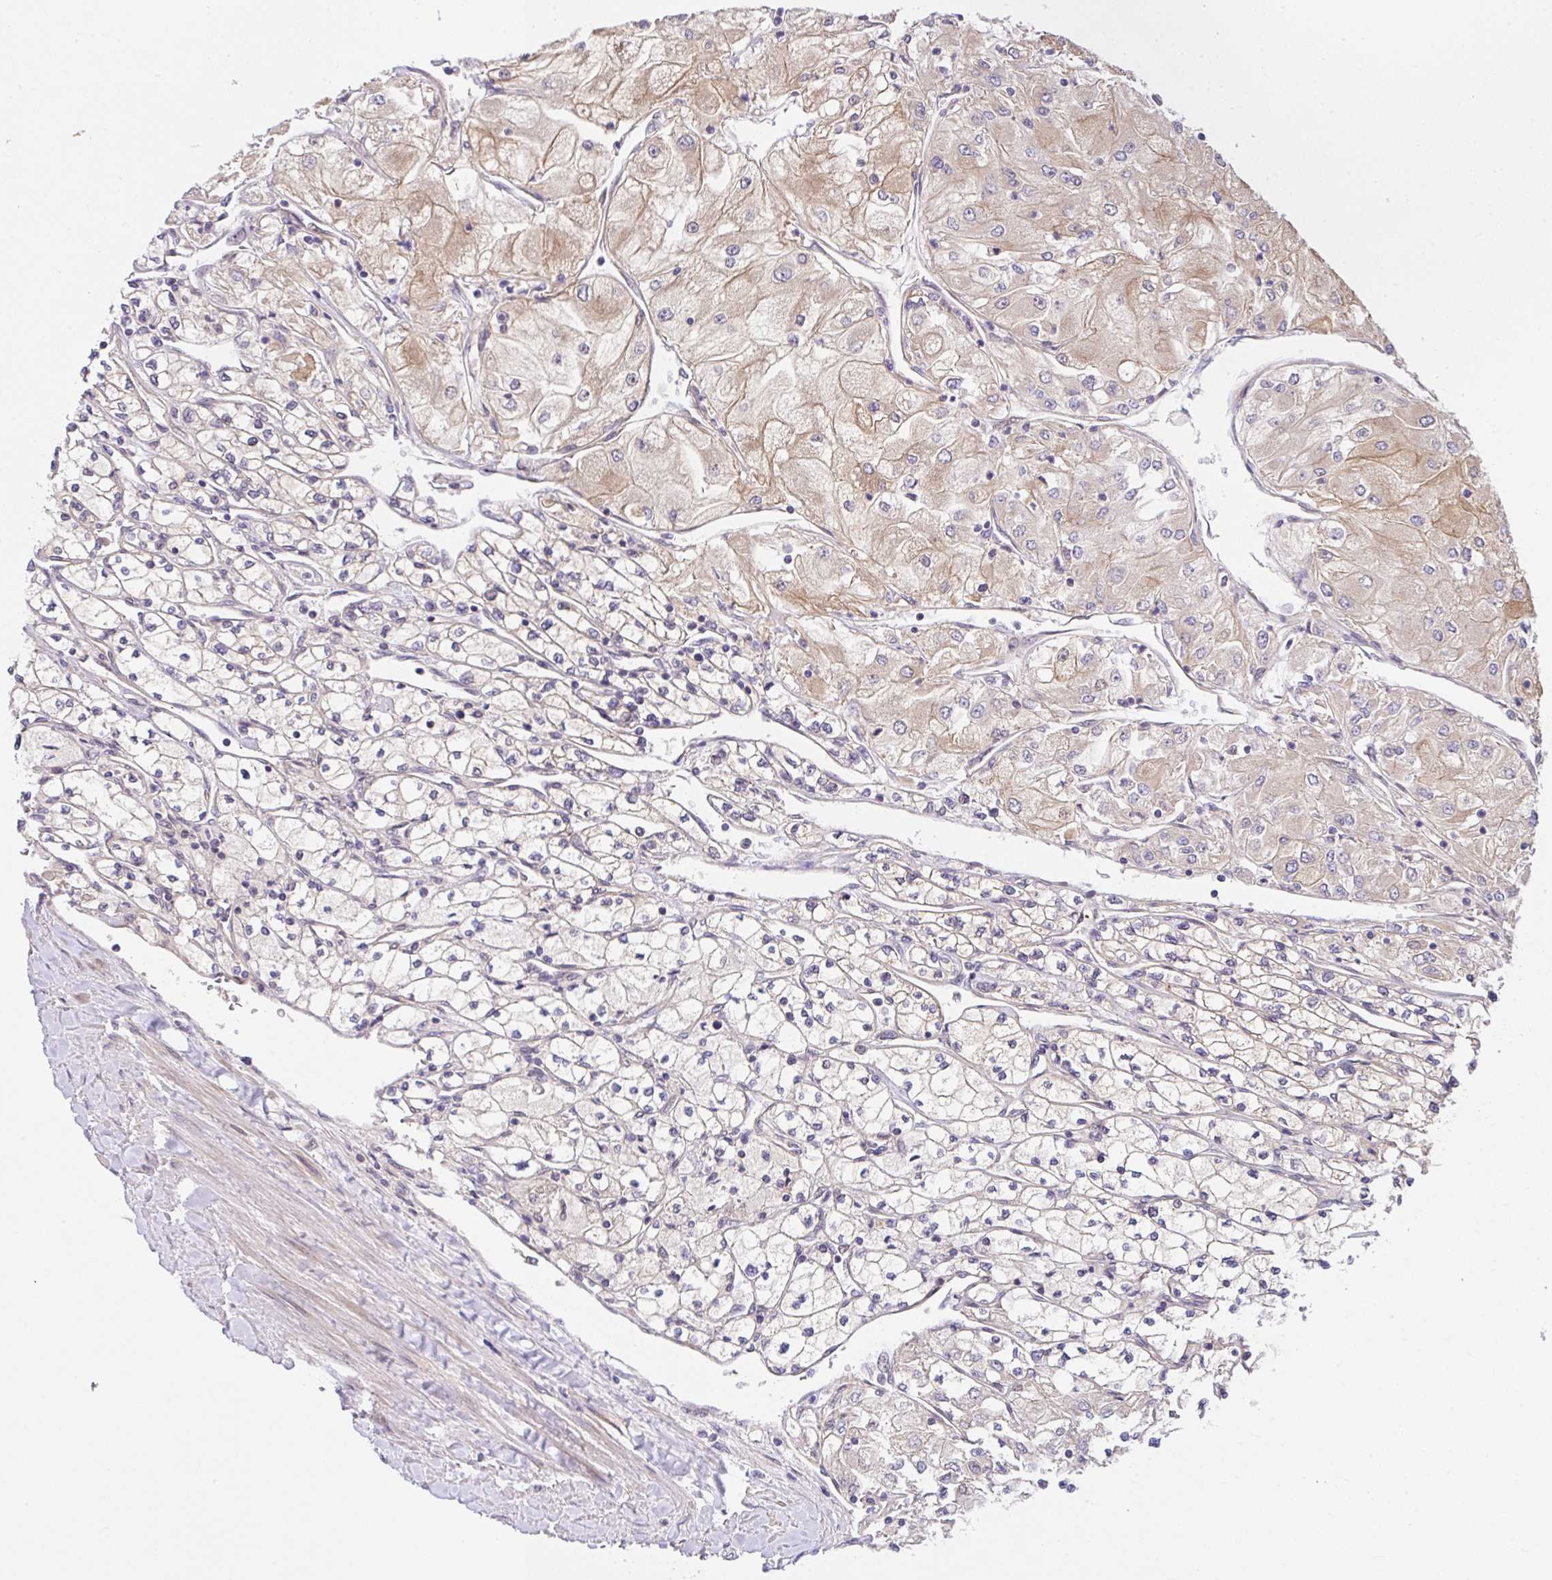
{"staining": {"intensity": "weak", "quantity": "25%-75%", "location": "cytoplasmic/membranous"}, "tissue": "renal cancer", "cell_type": "Tumor cells", "image_type": "cancer", "snomed": [{"axis": "morphology", "description": "Adenocarcinoma, NOS"}, {"axis": "topography", "description": "Kidney"}], "caption": "Renal cancer stained with a protein marker shows weak staining in tumor cells.", "gene": "UBE4A", "patient": {"sex": "male", "age": 80}}